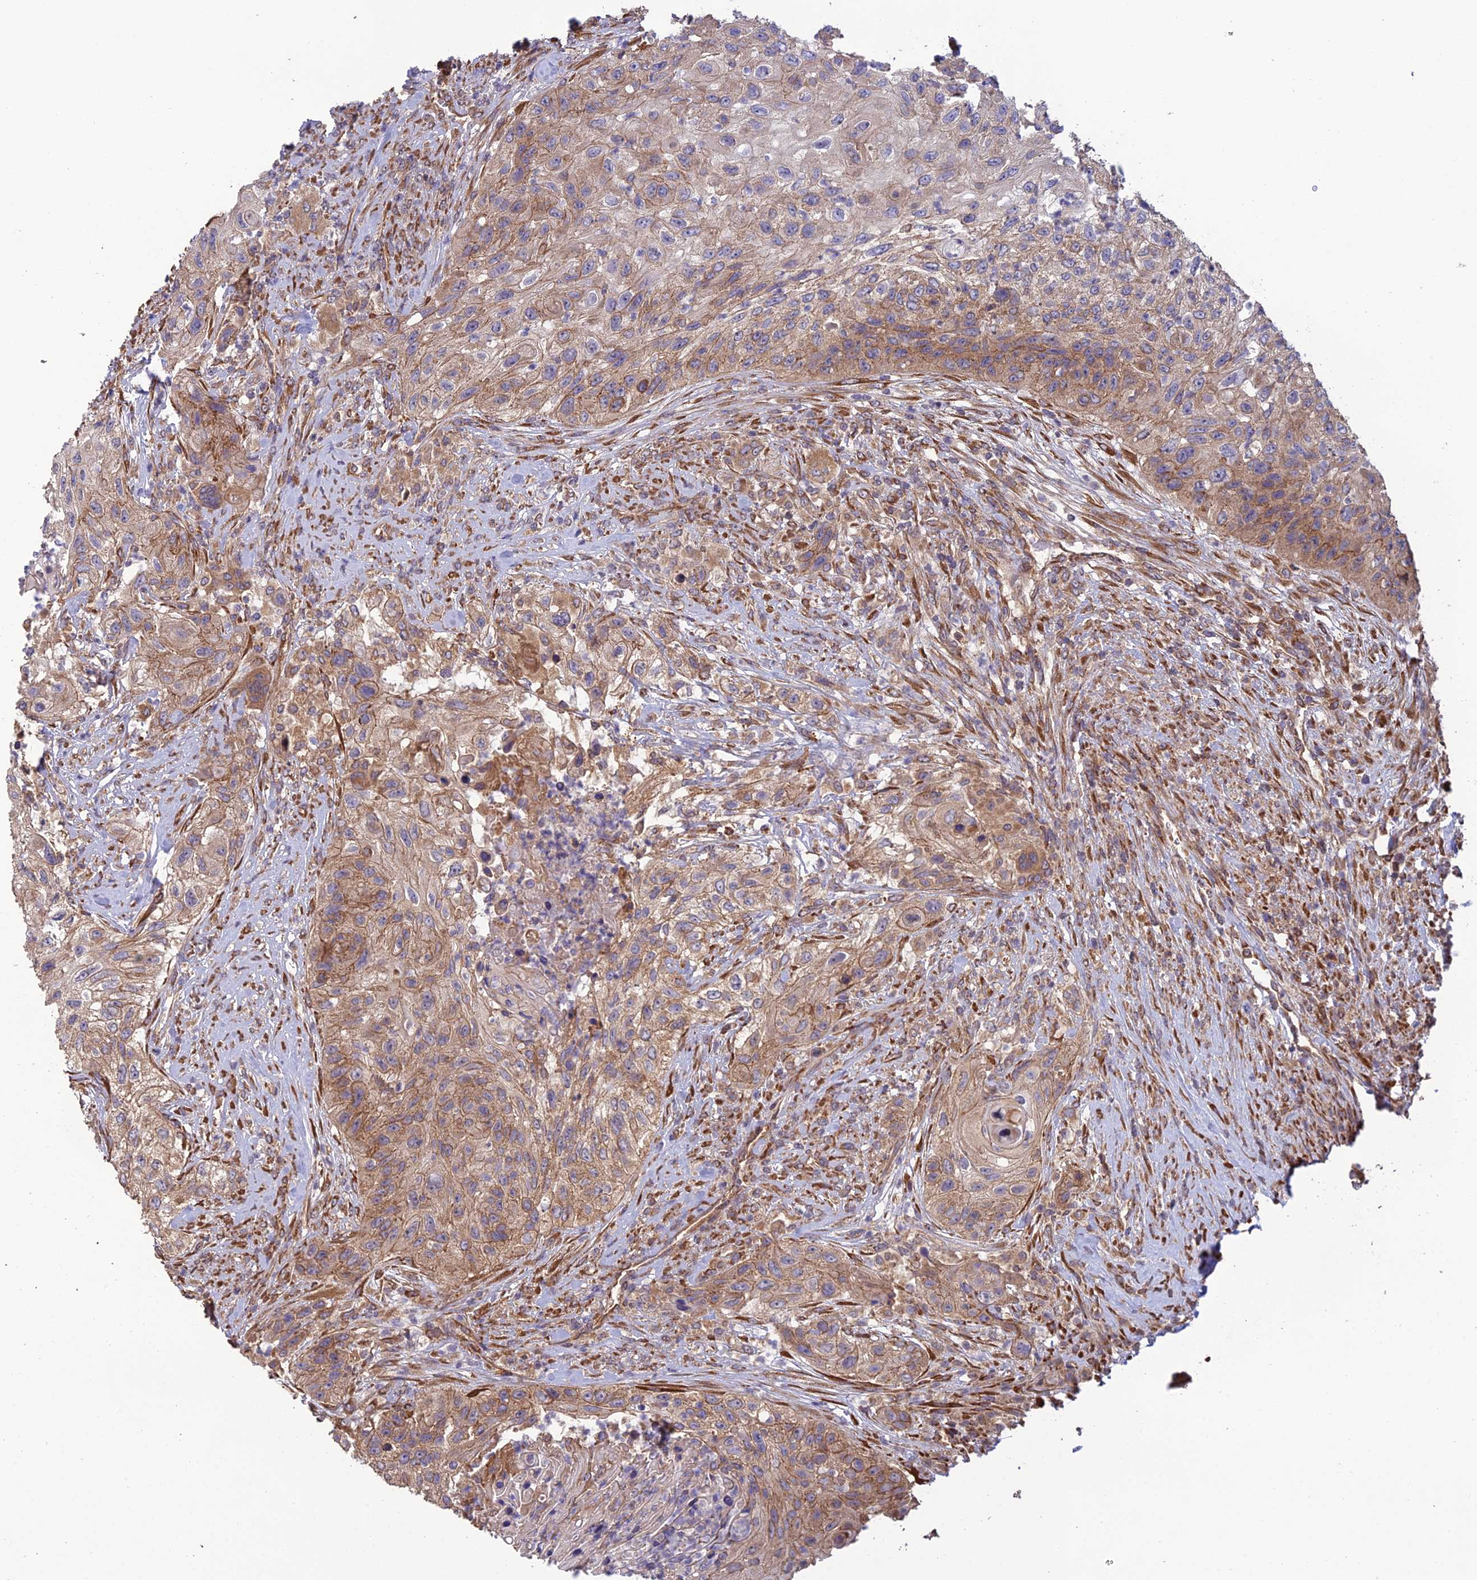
{"staining": {"intensity": "moderate", "quantity": "25%-75%", "location": "cytoplasmic/membranous"}, "tissue": "urothelial cancer", "cell_type": "Tumor cells", "image_type": "cancer", "snomed": [{"axis": "morphology", "description": "Urothelial carcinoma, High grade"}, {"axis": "topography", "description": "Urinary bladder"}], "caption": "Tumor cells demonstrate medium levels of moderate cytoplasmic/membranous staining in about 25%-75% of cells in urothelial cancer. (Stains: DAB in brown, nuclei in blue, Microscopy: brightfield microscopy at high magnification).", "gene": "MRNIP", "patient": {"sex": "female", "age": 60}}